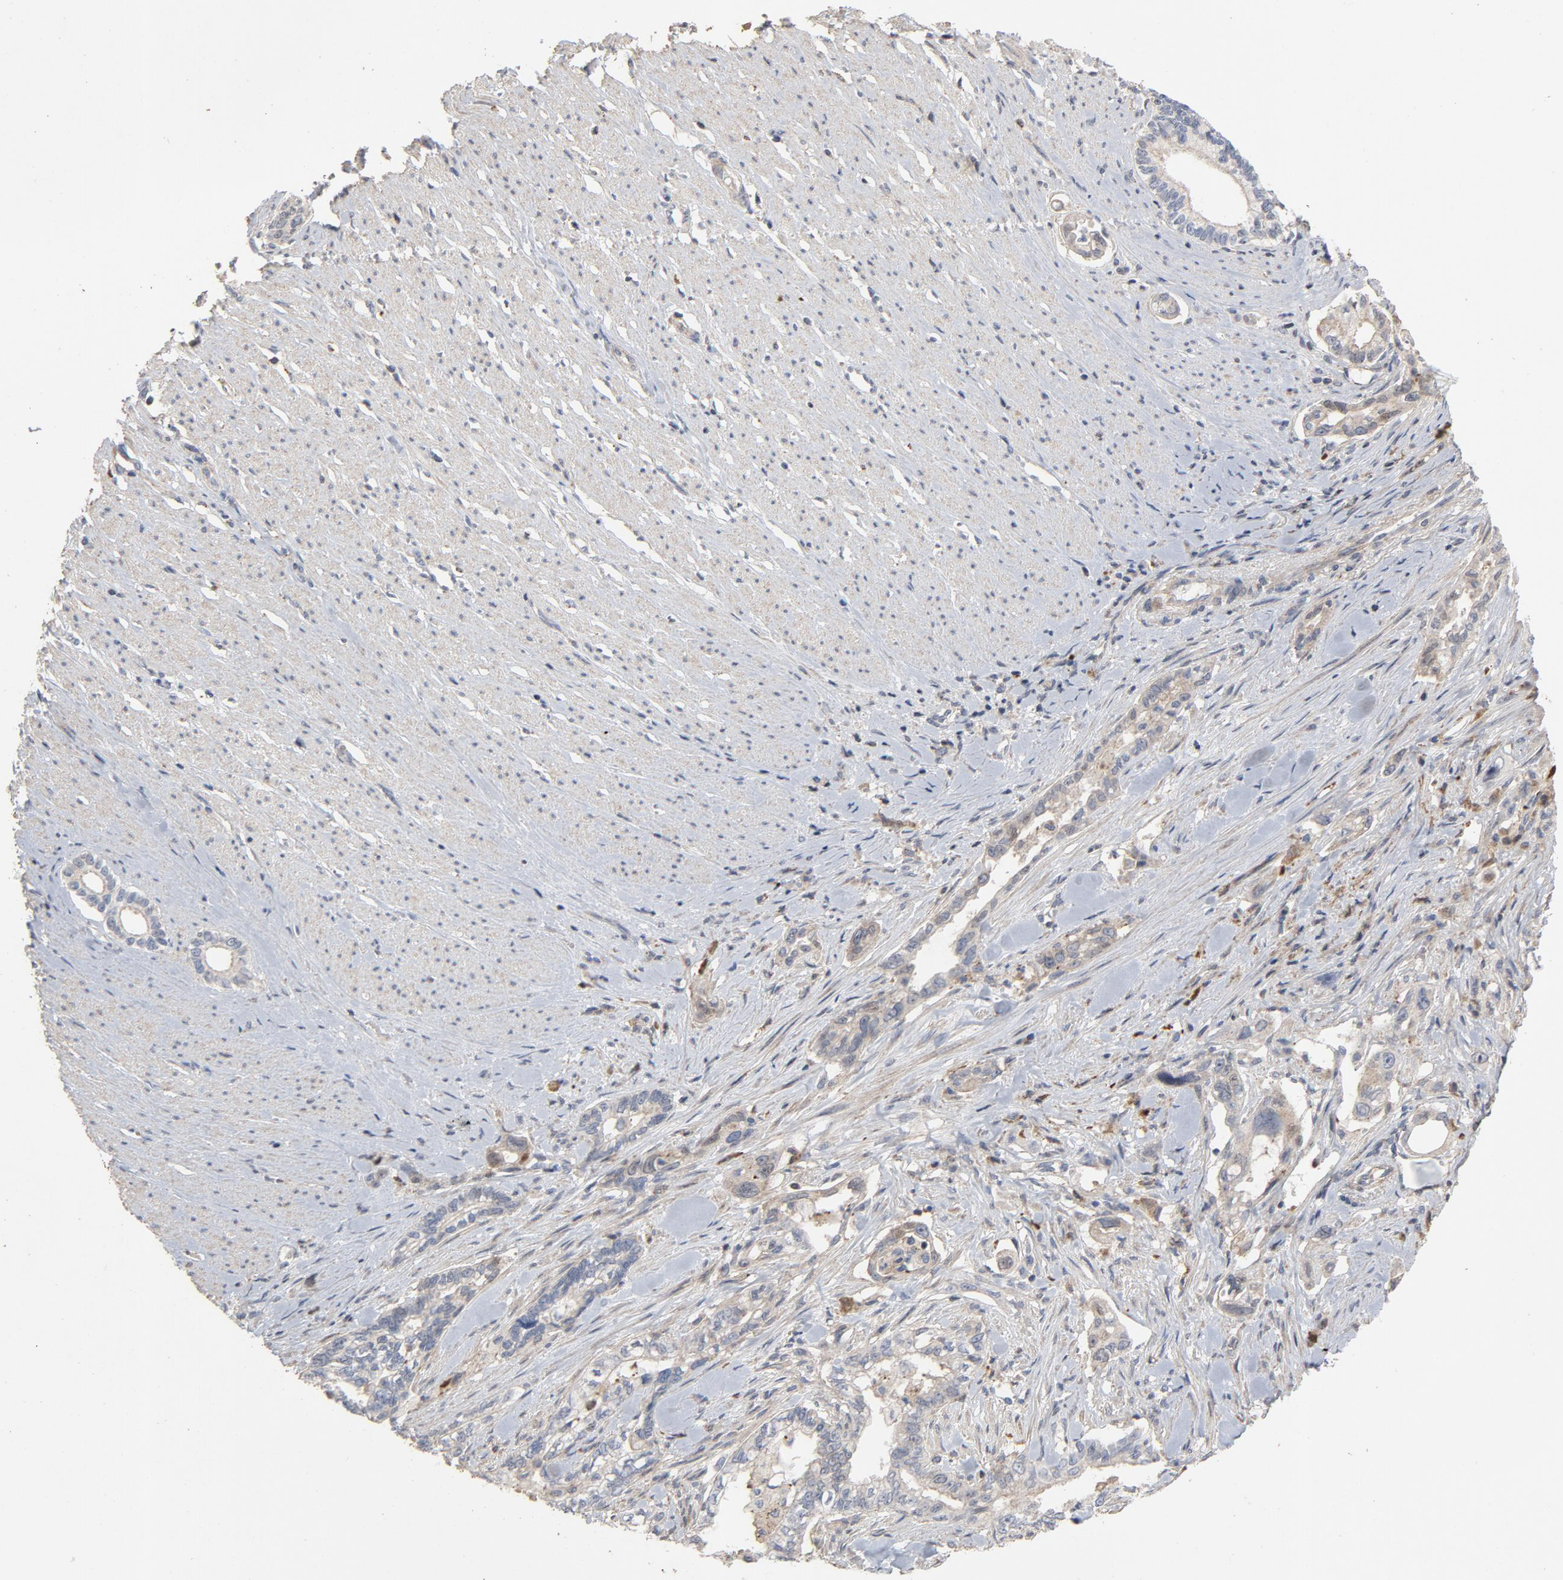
{"staining": {"intensity": "weak", "quantity": "25%-75%", "location": "cytoplasmic/membranous"}, "tissue": "pancreatic cancer", "cell_type": "Tumor cells", "image_type": "cancer", "snomed": [{"axis": "morphology", "description": "Normal tissue, NOS"}, {"axis": "topography", "description": "Pancreas"}], "caption": "Weak cytoplasmic/membranous expression for a protein is identified in about 25%-75% of tumor cells of pancreatic cancer using IHC.", "gene": "CDK6", "patient": {"sex": "male", "age": 42}}